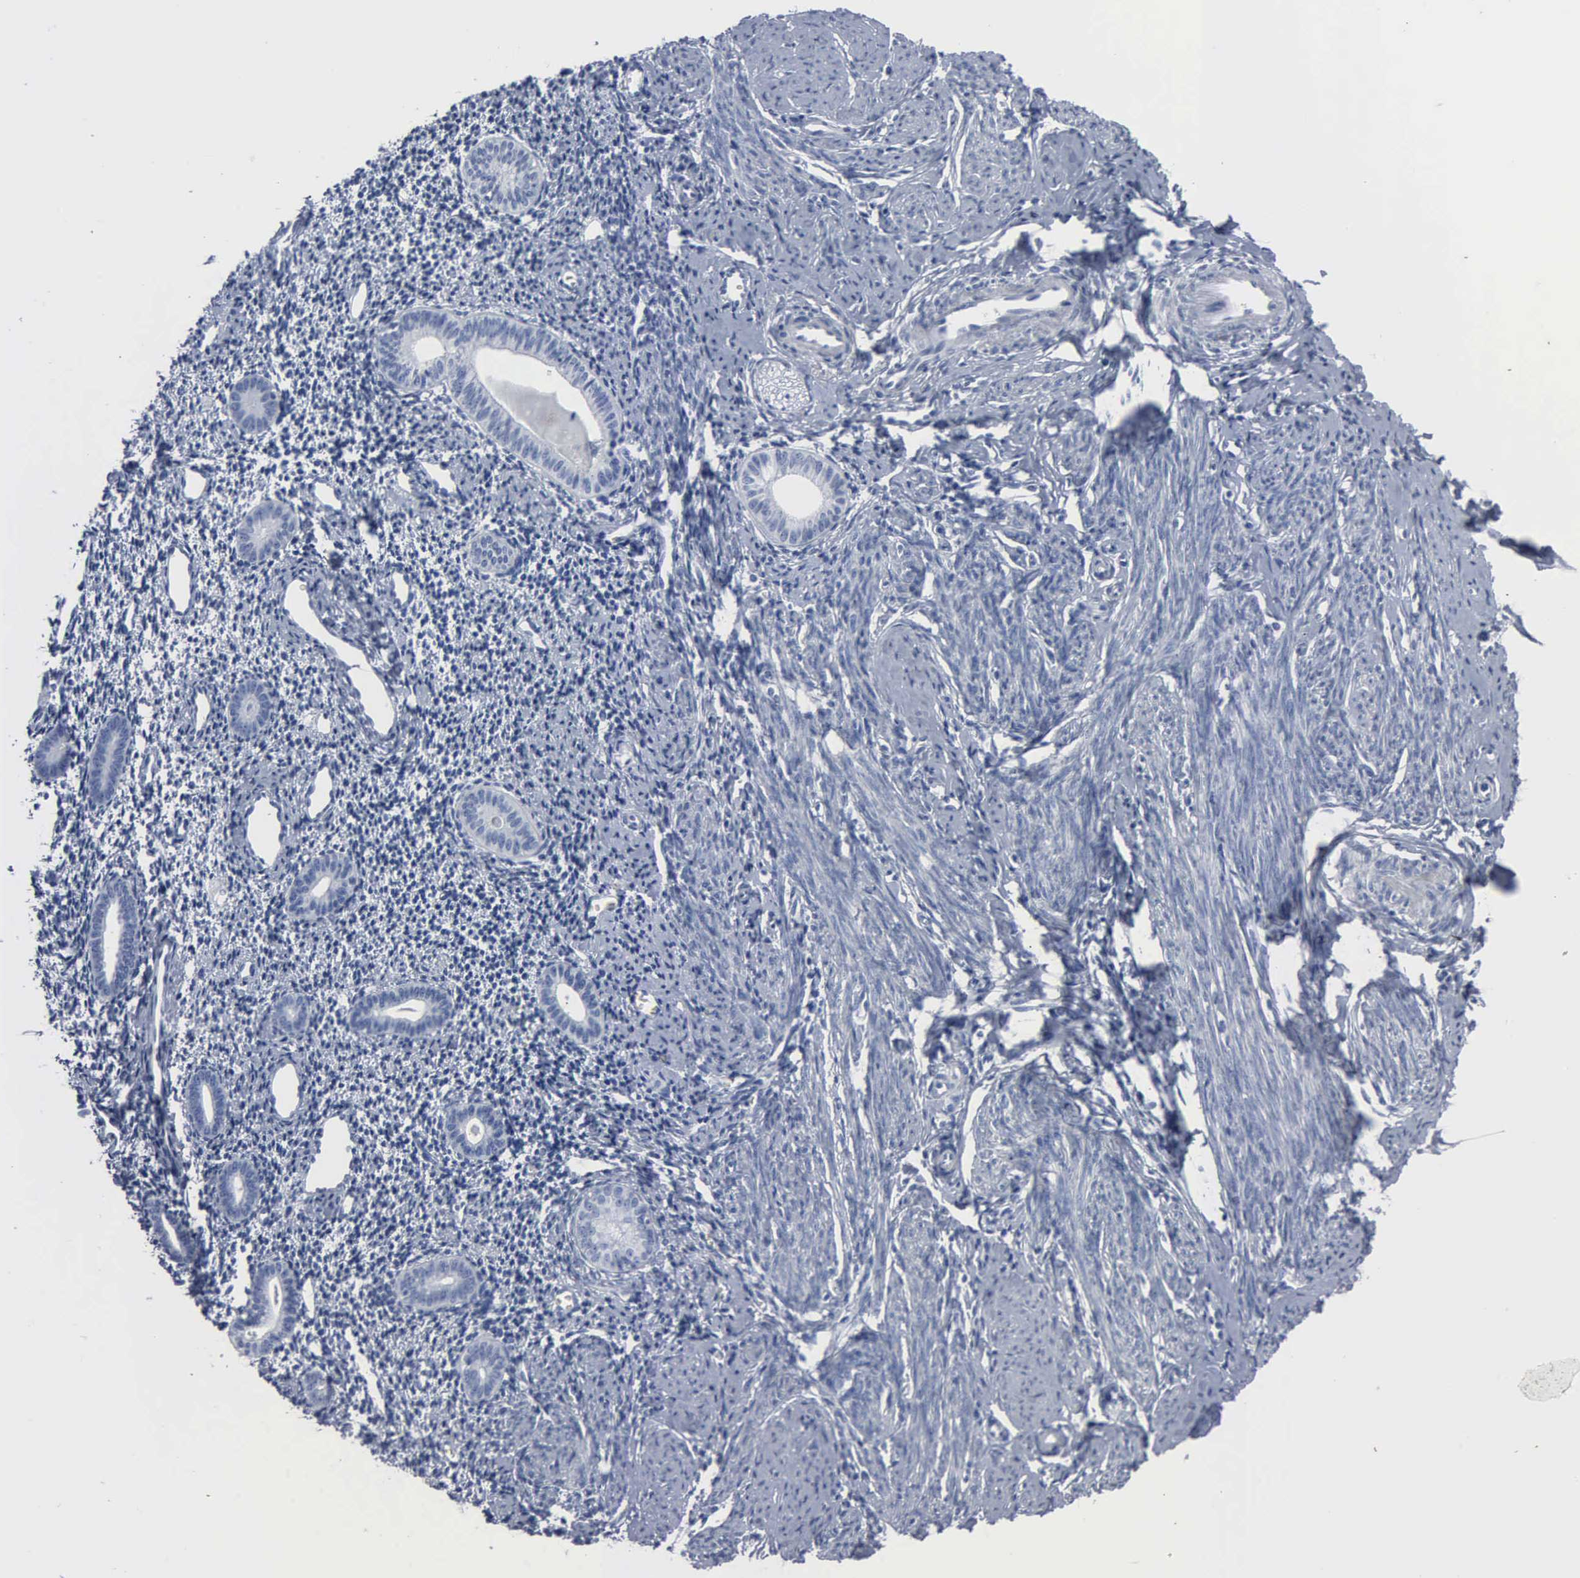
{"staining": {"intensity": "negative", "quantity": "none", "location": "none"}, "tissue": "endometrium", "cell_type": "Cells in endometrial stroma", "image_type": "normal", "snomed": [{"axis": "morphology", "description": "Normal tissue, NOS"}, {"axis": "morphology", "description": "Neoplasm, benign, NOS"}, {"axis": "topography", "description": "Uterus"}], "caption": "High magnification brightfield microscopy of normal endometrium stained with DAB (brown) and counterstained with hematoxylin (blue): cells in endometrial stroma show no significant expression.", "gene": "DMD", "patient": {"sex": "female", "age": 55}}